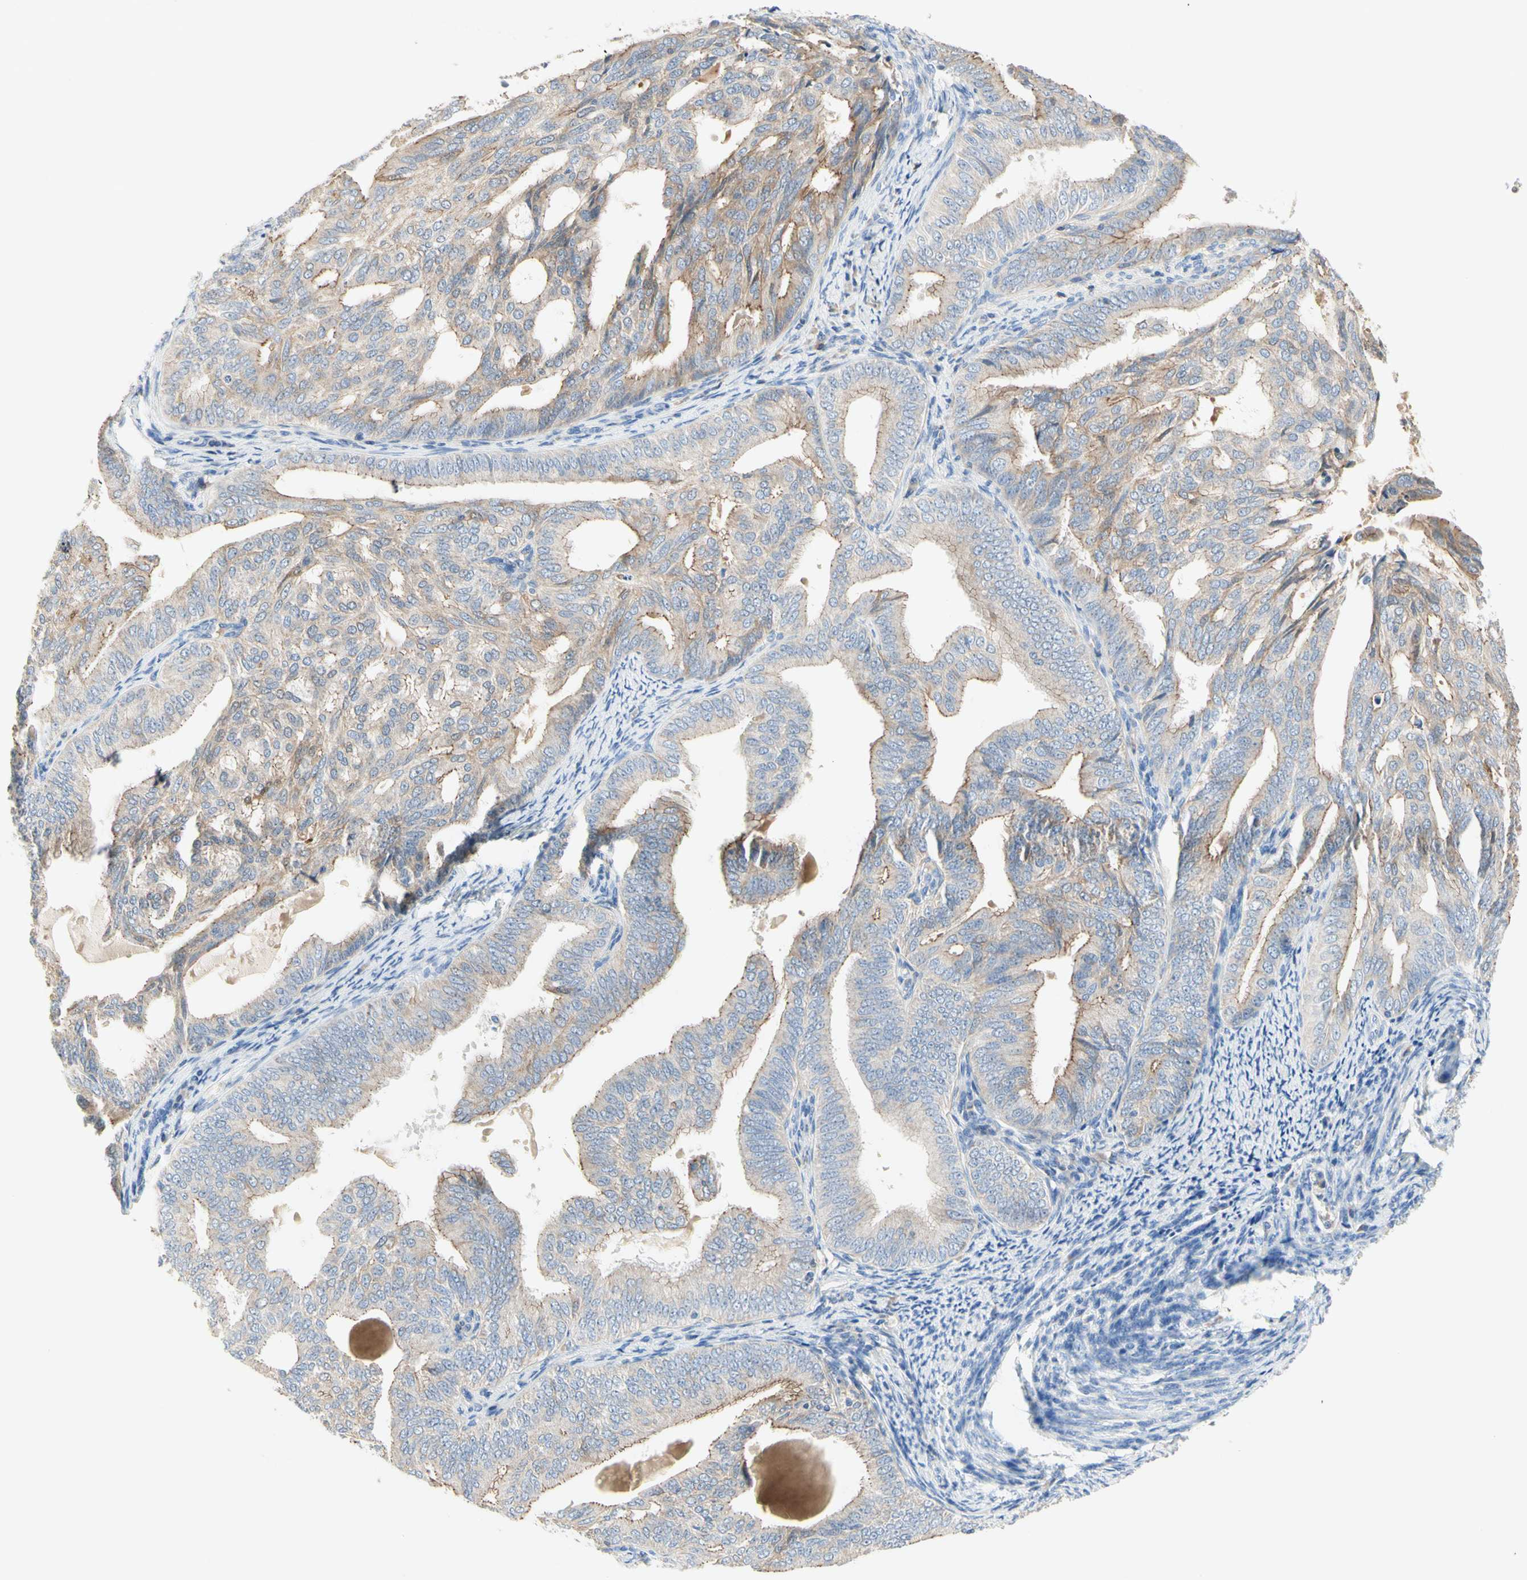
{"staining": {"intensity": "moderate", "quantity": "25%-75%", "location": "cytoplasmic/membranous"}, "tissue": "endometrial cancer", "cell_type": "Tumor cells", "image_type": "cancer", "snomed": [{"axis": "morphology", "description": "Adenocarcinoma, NOS"}, {"axis": "topography", "description": "Endometrium"}], "caption": "Immunohistochemistry (IHC) staining of endometrial cancer, which reveals medium levels of moderate cytoplasmic/membranous expression in about 25%-75% of tumor cells indicating moderate cytoplasmic/membranous protein positivity. The staining was performed using DAB (brown) for protein detection and nuclei were counterstained in hematoxylin (blue).", "gene": "NECTIN4", "patient": {"sex": "female", "age": 58}}